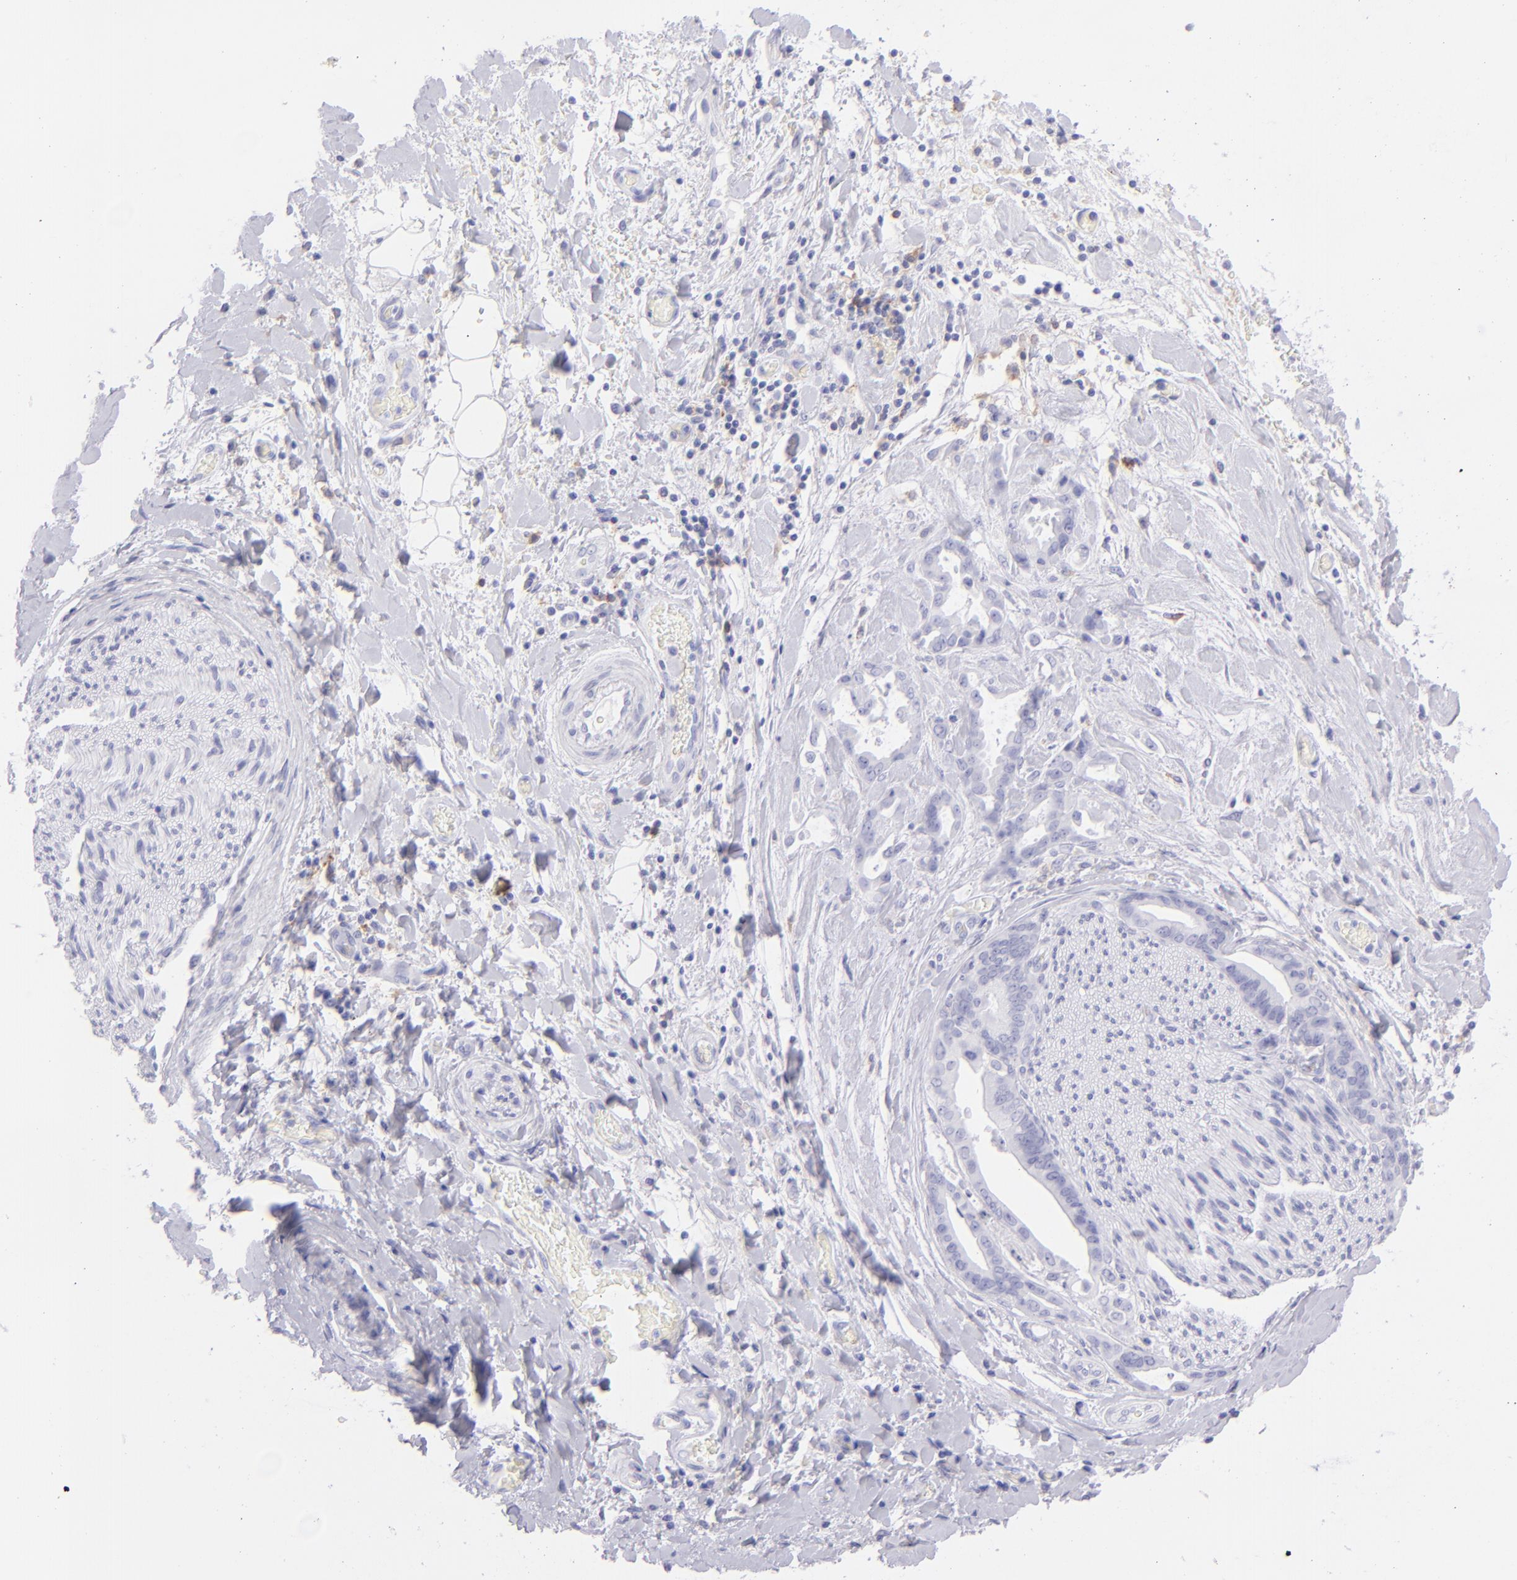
{"staining": {"intensity": "negative", "quantity": "none", "location": "none"}, "tissue": "liver cancer", "cell_type": "Tumor cells", "image_type": "cancer", "snomed": [{"axis": "morphology", "description": "Cholangiocarcinoma"}, {"axis": "topography", "description": "Liver"}], "caption": "An immunohistochemistry image of liver cancer (cholangiocarcinoma) is shown. There is no staining in tumor cells of liver cancer (cholangiocarcinoma).", "gene": "CD72", "patient": {"sex": "male", "age": 58}}